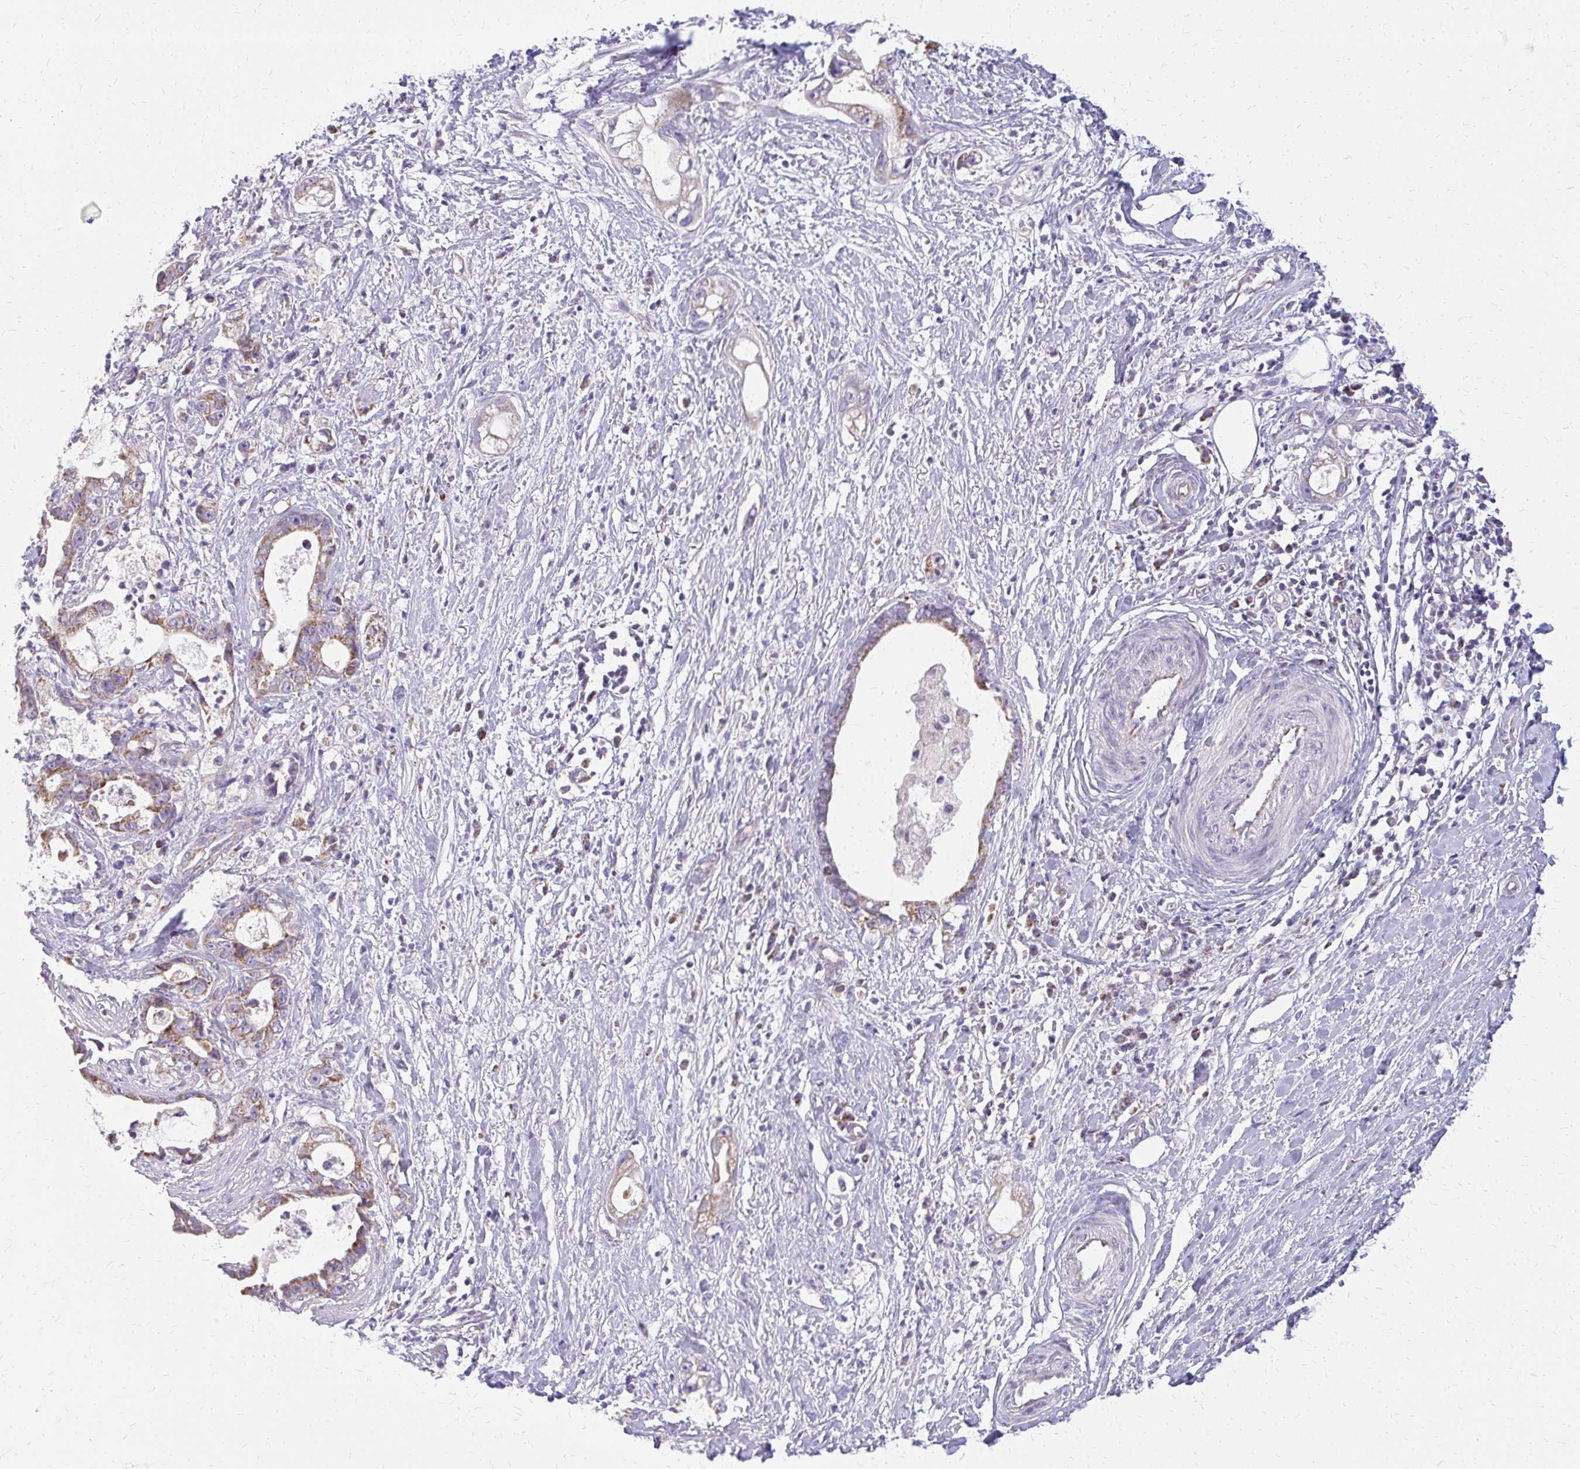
{"staining": {"intensity": "moderate", "quantity": ">75%", "location": "cytoplasmic/membranous"}, "tissue": "stomach cancer", "cell_type": "Tumor cells", "image_type": "cancer", "snomed": [{"axis": "morphology", "description": "Adenocarcinoma, NOS"}, {"axis": "topography", "description": "Stomach"}], "caption": "An immunohistochemistry (IHC) histopathology image of tumor tissue is shown. Protein staining in brown shows moderate cytoplasmic/membranous positivity in adenocarcinoma (stomach) within tumor cells. The protein of interest is stained brown, and the nuclei are stained in blue (DAB (3,3'-diaminobenzidine) IHC with brightfield microscopy, high magnification).", "gene": "IFIT1", "patient": {"sex": "male", "age": 55}}